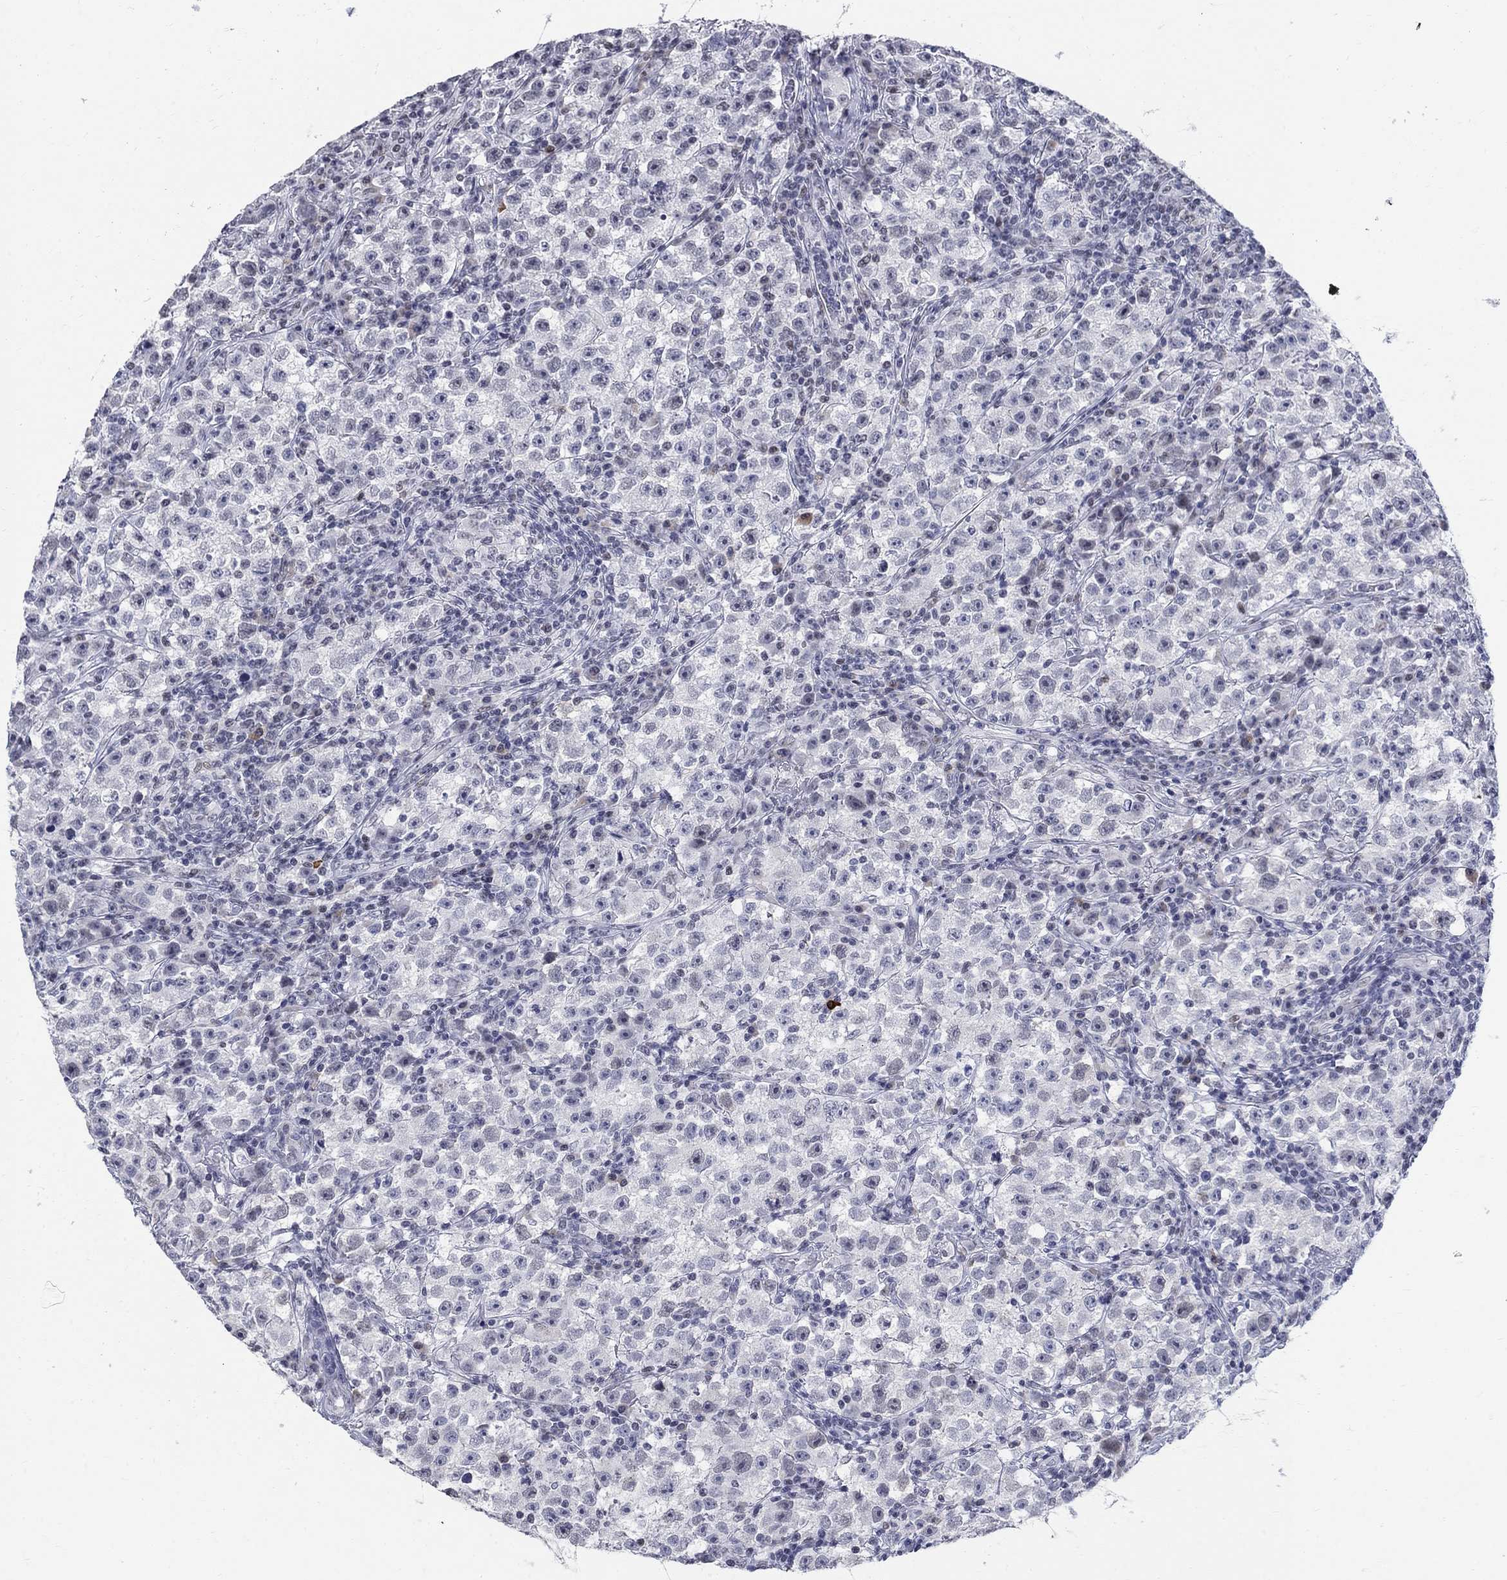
{"staining": {"intensity": "negative", "quantity": "none", "location": "none"}, "tissue": "testis cancer", "cell_type": "Tumor cells", "image_type": "cancer", "snomed": [{"axis": "morphology", "description": "Seminoma, NOS"}, {"axis": "topography", "description": "Testis"}], "caption": "The immunohistochemistry (IHC) image has no significant staining in tumor cells of testis cancer (seminoma) tissue. (Brightfield microscopy of DAB immunohistochemistry (IHC) at high magnification).", "gene": "BHLHE22", "patient": {"sex": "male", "age": 22}}